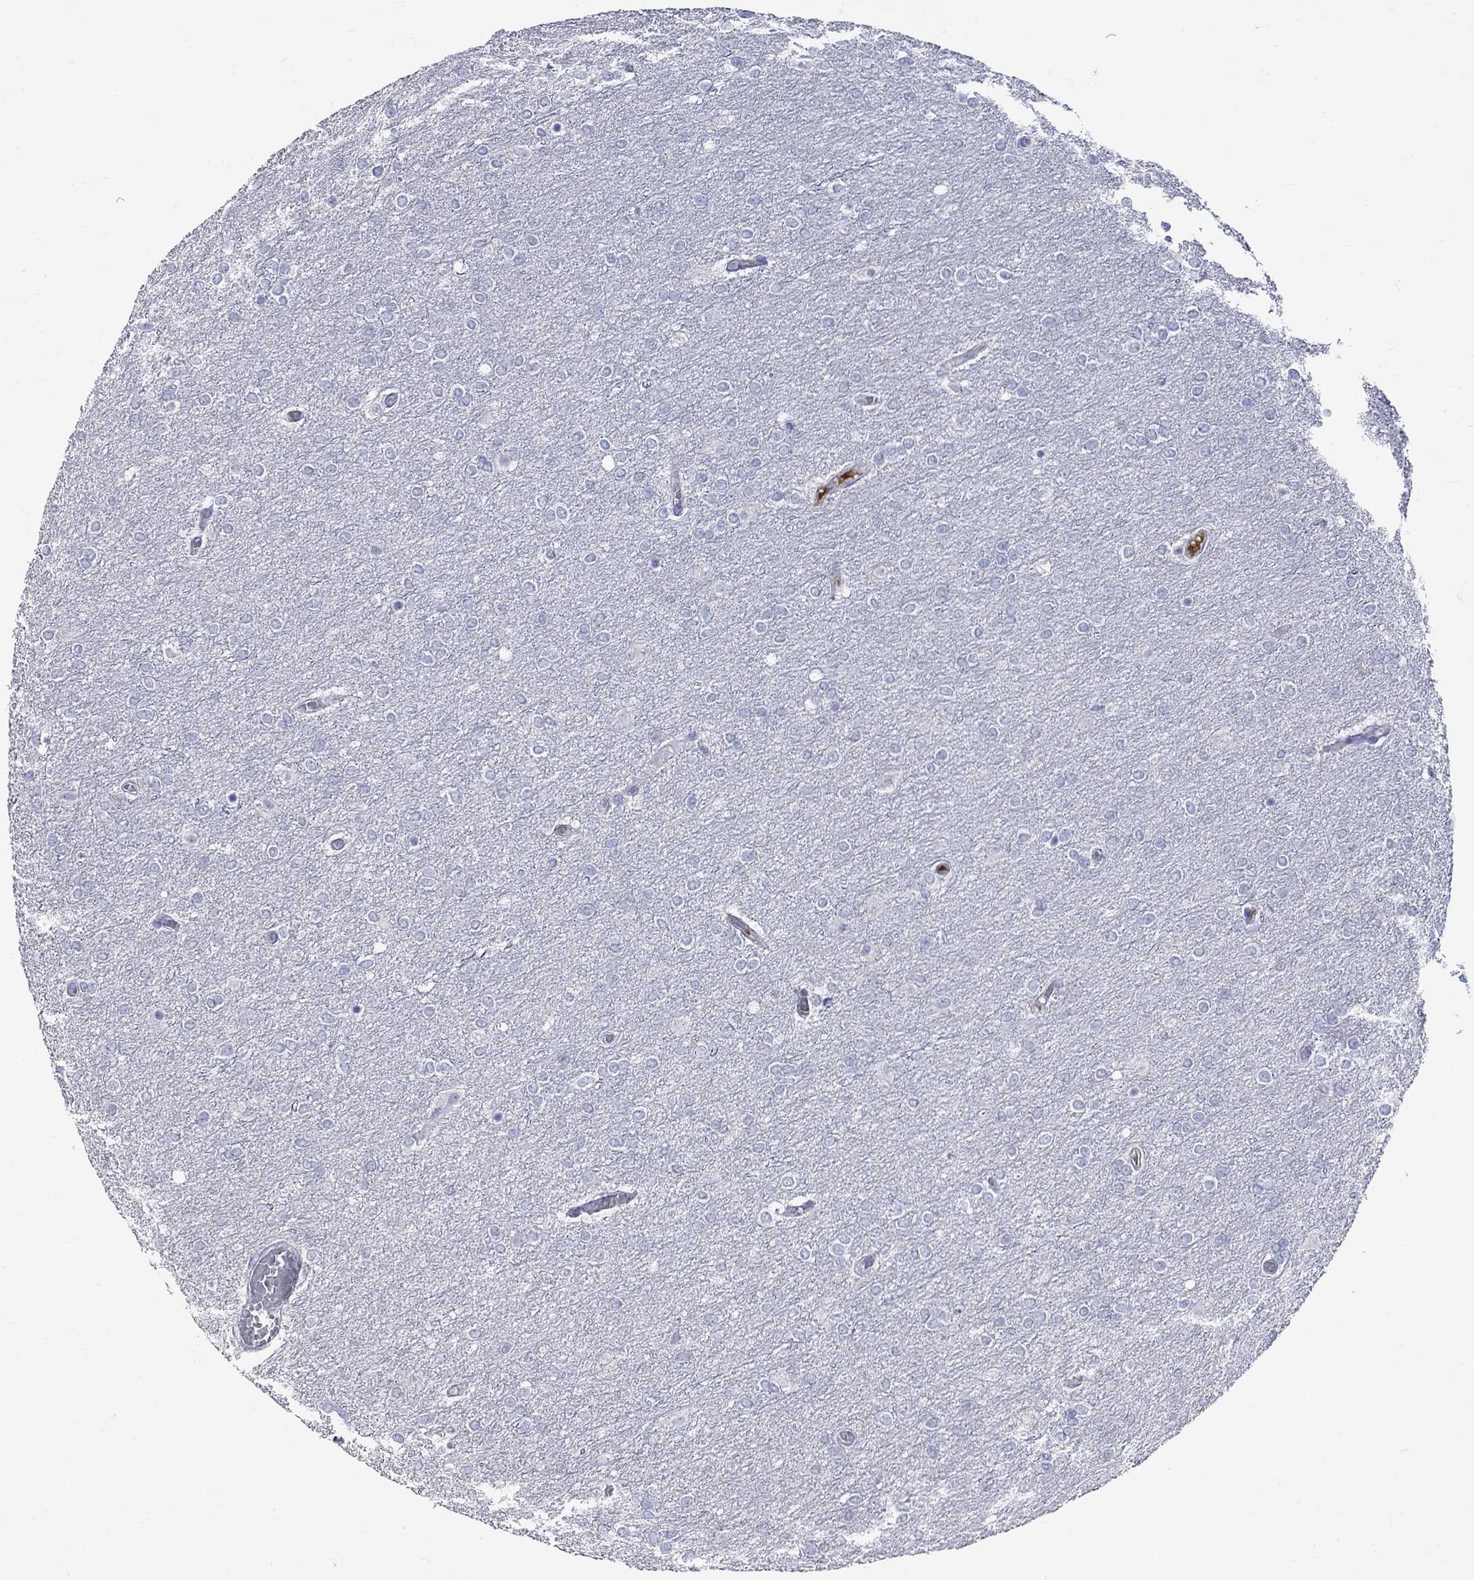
{"staining": {"intensity": "negative", "quantity": "none", "location": "none"}, "tissue": "glioma", "cell_type": "Tumor cells", "image_type": "cancer", "snomed": [{"axis": "morphology", "description": "Glioma, malignant, High grade"}, {"axis": "topography", "description": "Brain"}], "caption": "IHC of human glioma reveals no positivity in tumor cells.", "gene": "KCND2", "patient": {"sex": "female", "age": 61}}